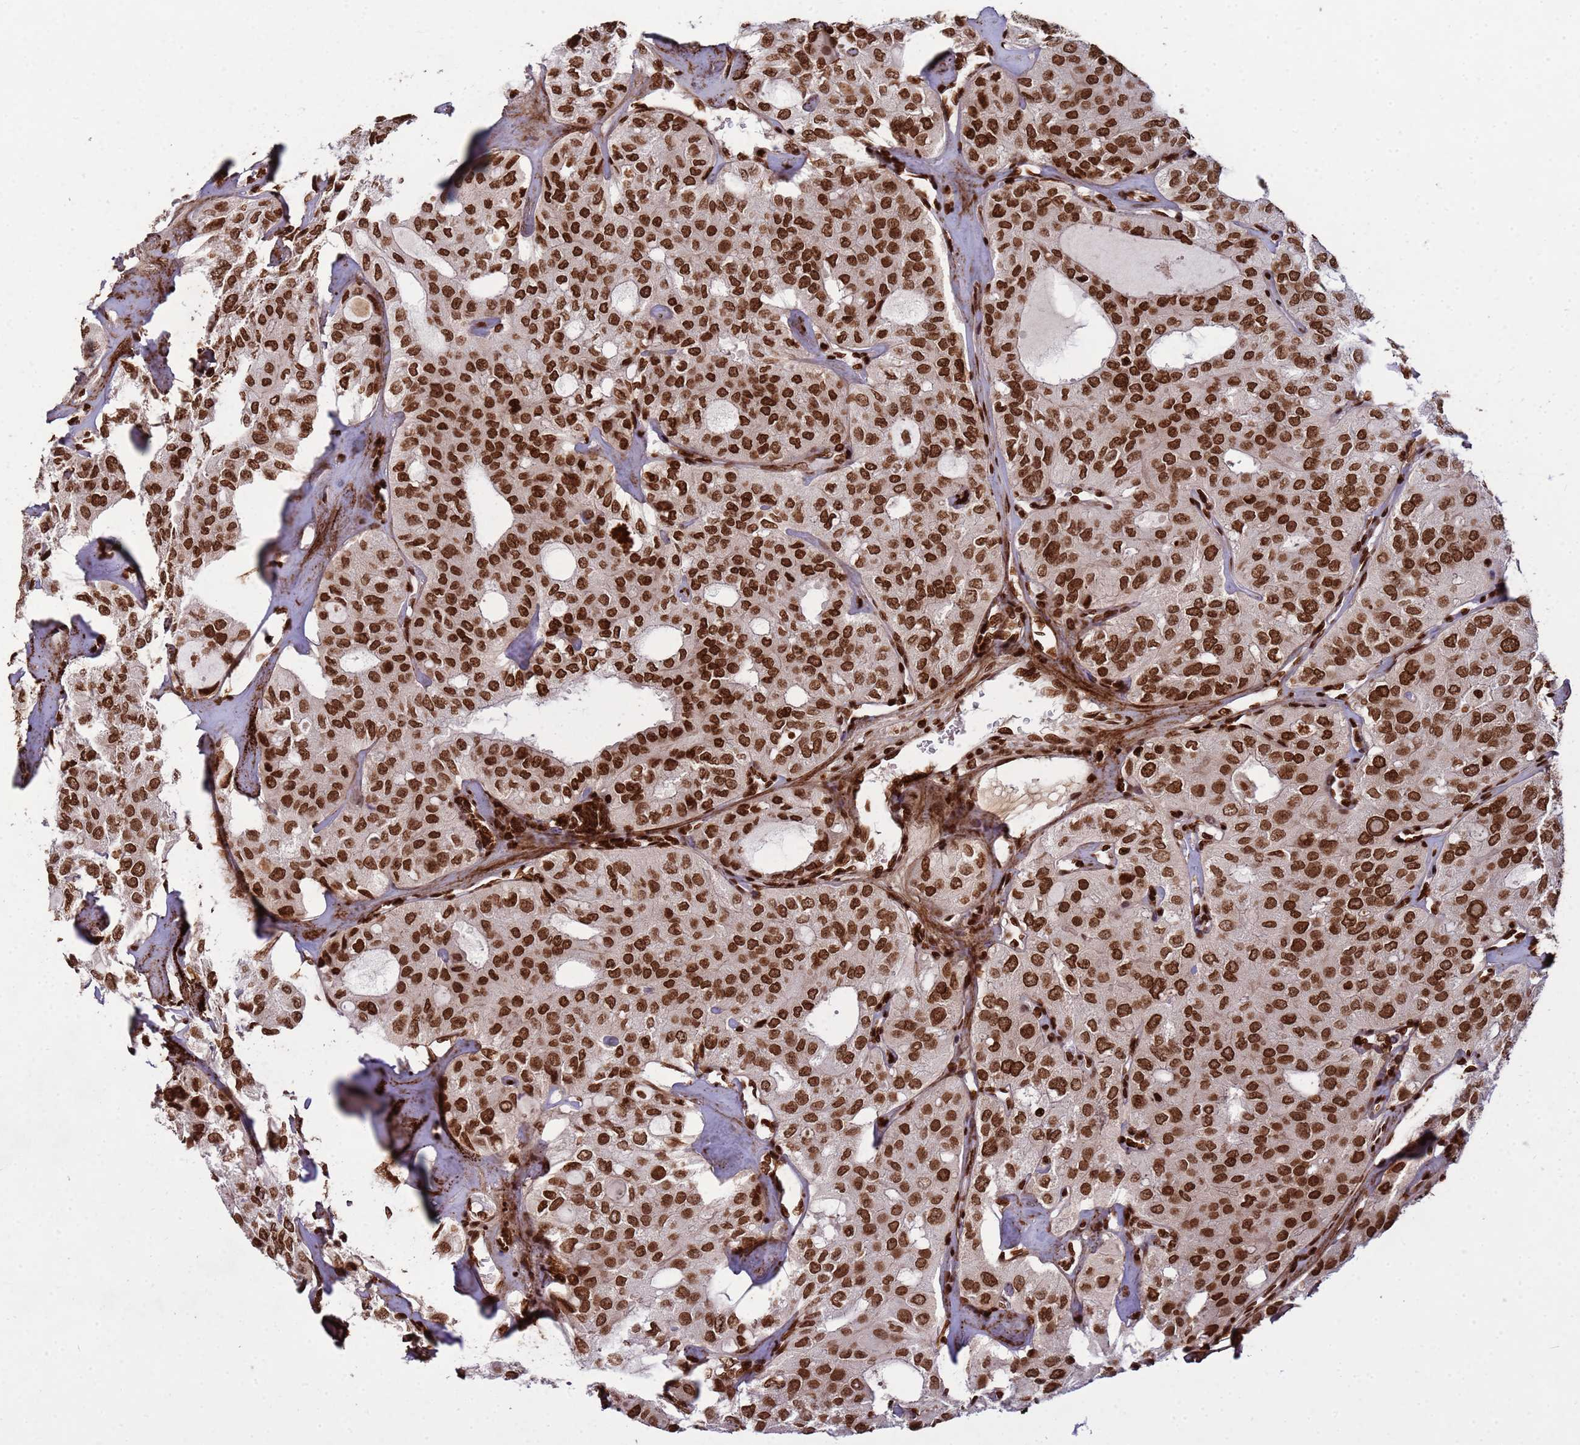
{"staining": {"intensity": "strong", "quantity": ">75%", "location": "nuclear"}, "tissue": "thyroid cancer", "cell_type": "Tumor cells", "image_type": "cancer", "snomed": [{"axis": "morphology", "description": "Follicular adenoma carcinoma, NOS"}, {"axis": "topography", "description": "Thyroid gland"}], "caption": "Follicular adenoma carcinoma (thyroid) stained with a brown dye displays strong nuclear positive staining in approximately >75% of tumor cells.", "gene": "H3-3B", "patient": {"sex": "male", "age": 75}}